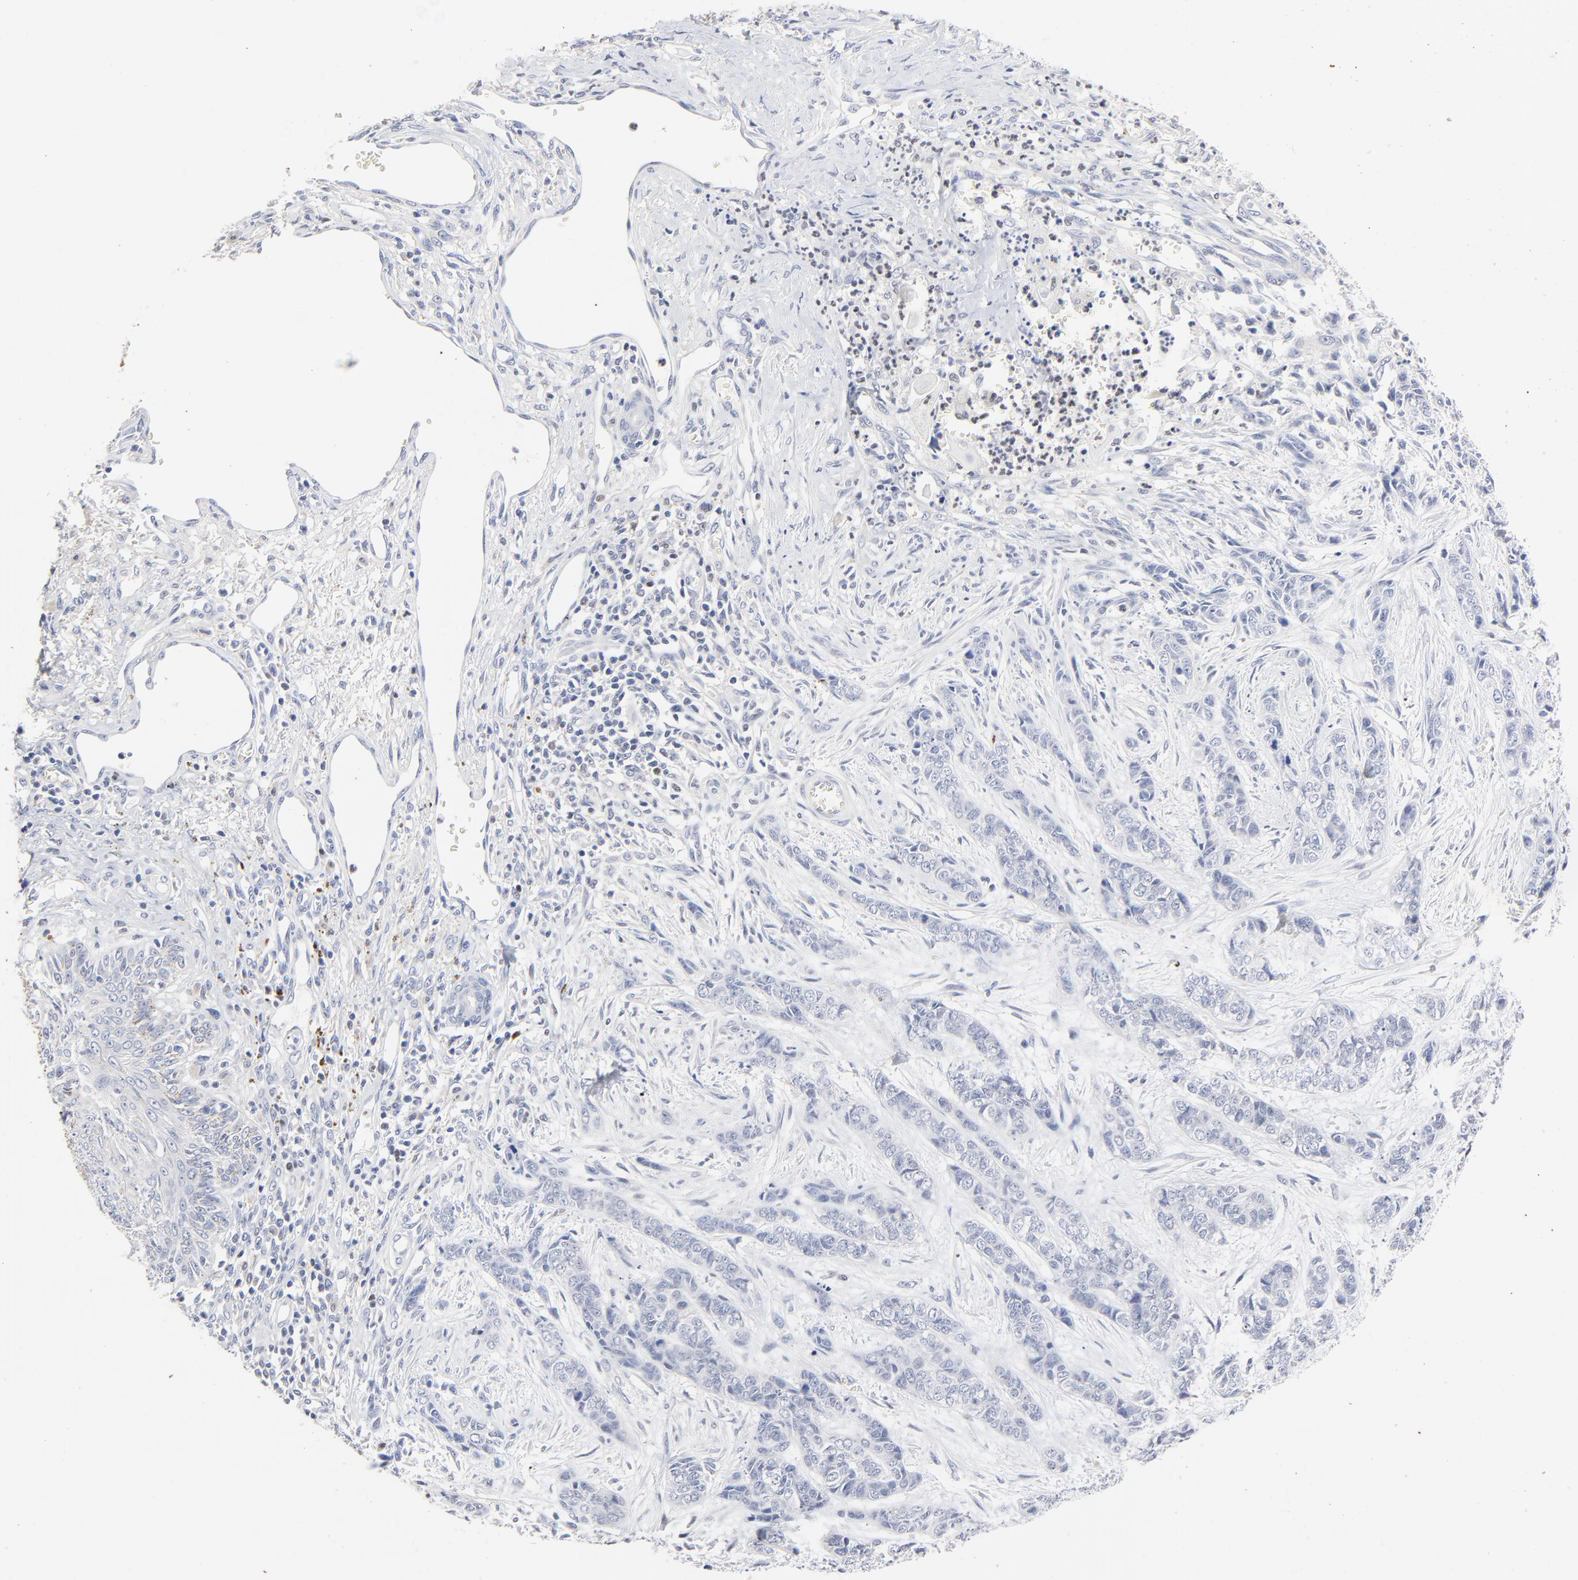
{"staining": {"intensity": "negative", "quantity": "none", "location": "none"}, "tissue": "skin cancer", "cell_type": "Tumor cells", "image_type": "cancer", "snomed": [{"axis": "morphology", "description": "Basal cell carcinoma"}, {"axis": "topography", "description": "Skin"}], "caption": "Human skin basal cell carcinoma stained for a protein using IHC shows no staining in tumor cells.", "gene": "AADAC", "patient": {"sex": "female", "age": 64}}